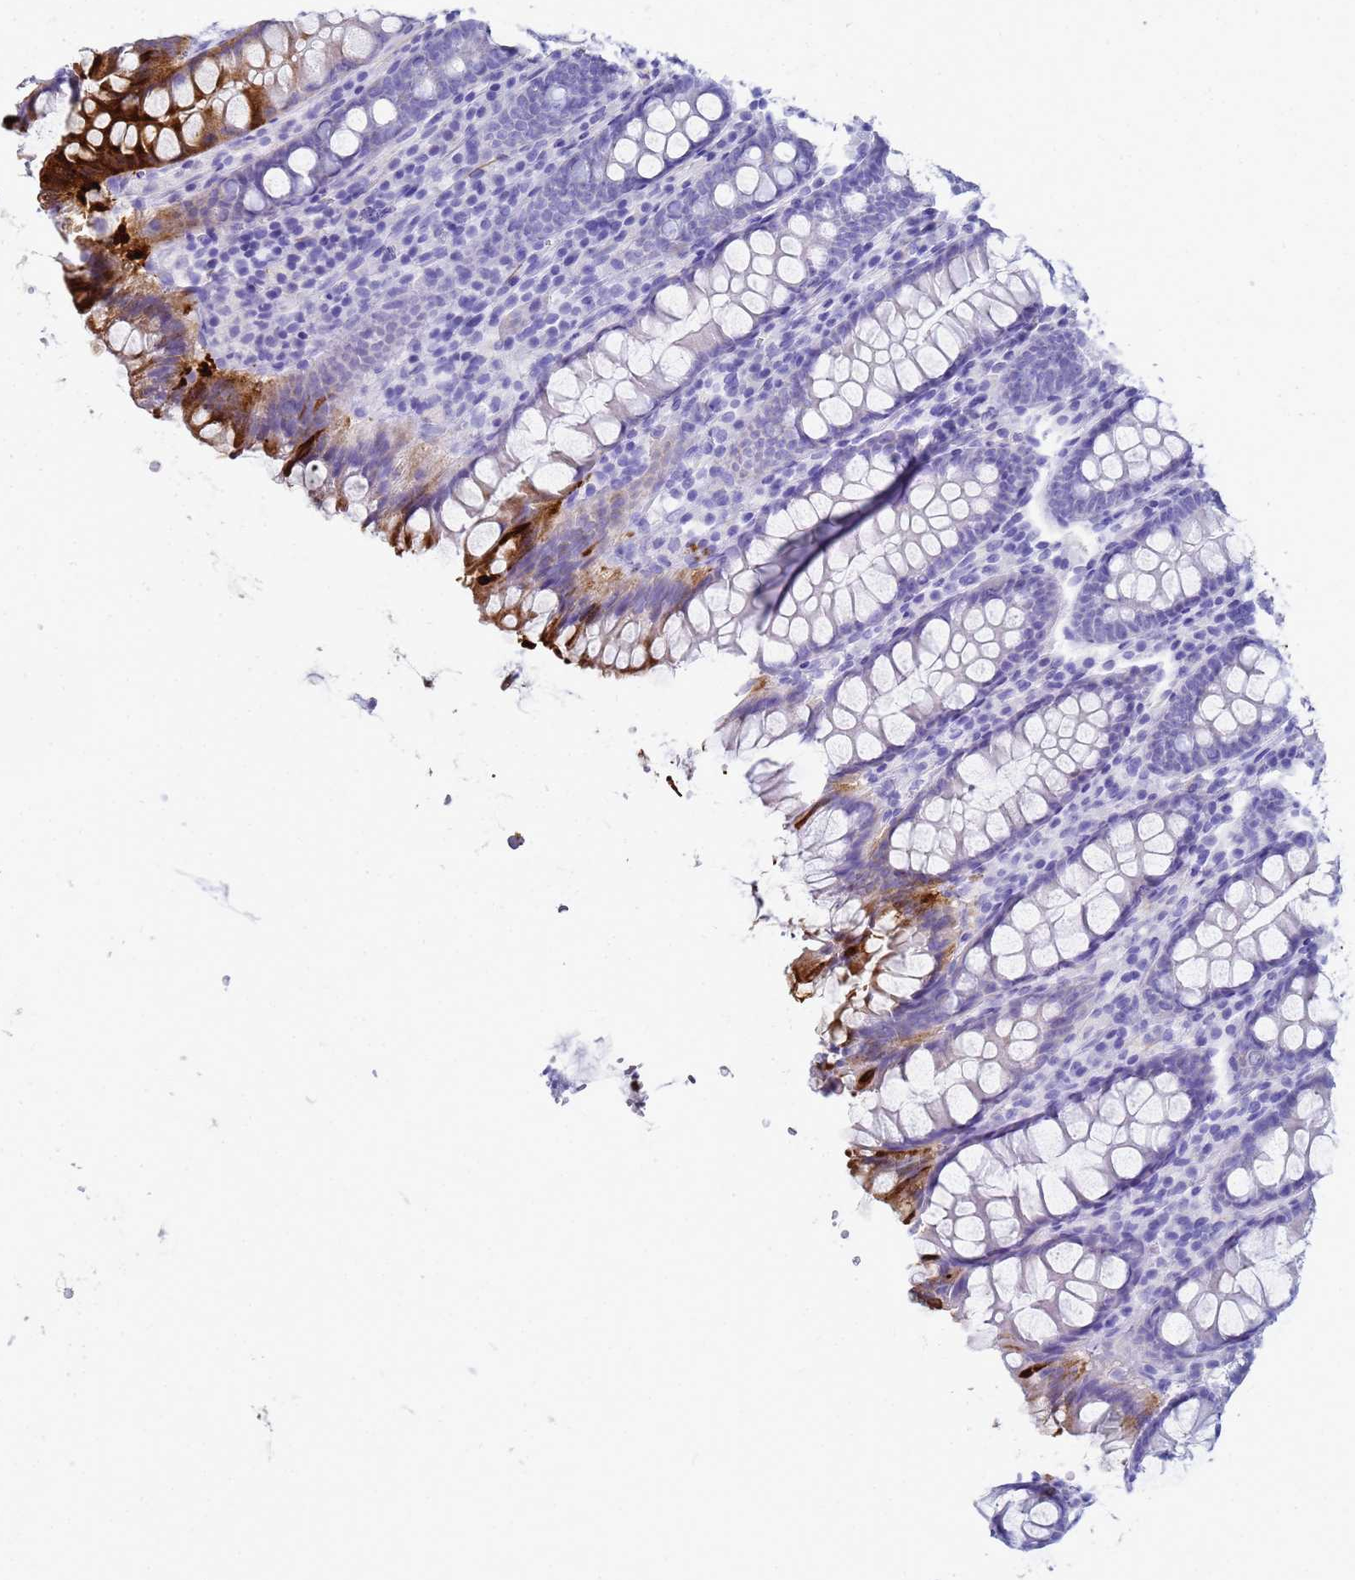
{"staining": {"intensity": "negative", "quantity": "none", "location": "none"}, "tissue": "colon", "cell_type": "Endothelial cells", "image_type": "normal", "snomed": [{"axis": "morphology", "description": "Normal tissue, NOS"}, {"axis": "topography", "description": "Colon"}], "caption": "The photomicrograph demonstrates no significant positivity in endothelial cells of colon. The staining was performed using DAB to visualize the protein expression in brown, while the nuclei were stained in blue with hematoxylin (Magnification: 20x).", "gene": "CKB", "patient": {"sex": "female", "age": 79}}